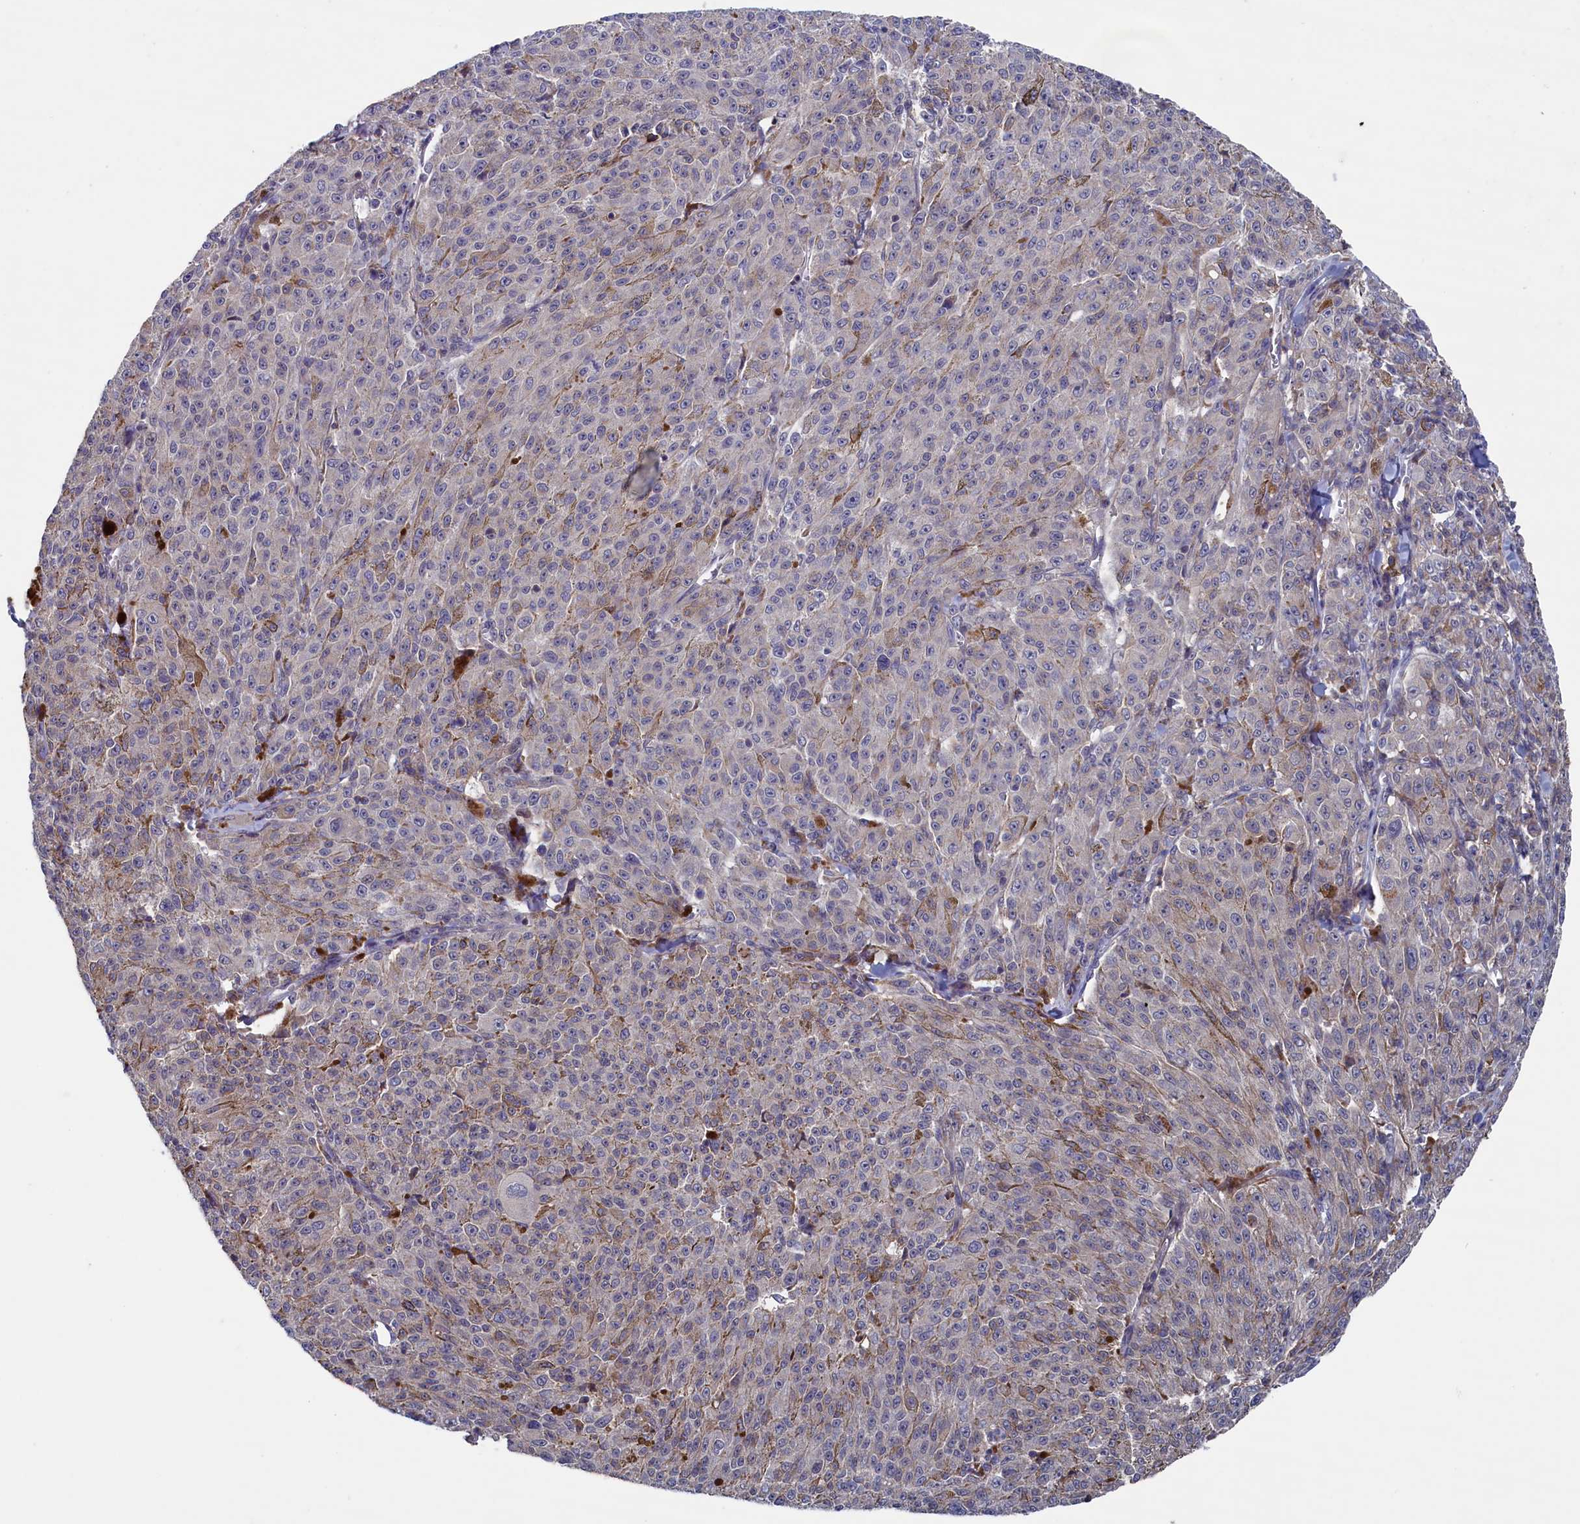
{"staining": {"intensity": "negative", "quantity": "none", "location": "none"}, "tissue": "melanoma", "cell_type": "Tumor cells", "image_type": "cancer", "snomed": [{"axis": "morphology", "description": "Malignant melanoma, NOS"}, {"axis": "topography", "description": "Skin"}], "caption": "DAB (3,3'-diaminobenzidine) immunohistochemical staining of melanoma reveals no significant positivity in tumor cells.", "gene": "SPATA13", "patient": {"sex": "female", "age": 52}}